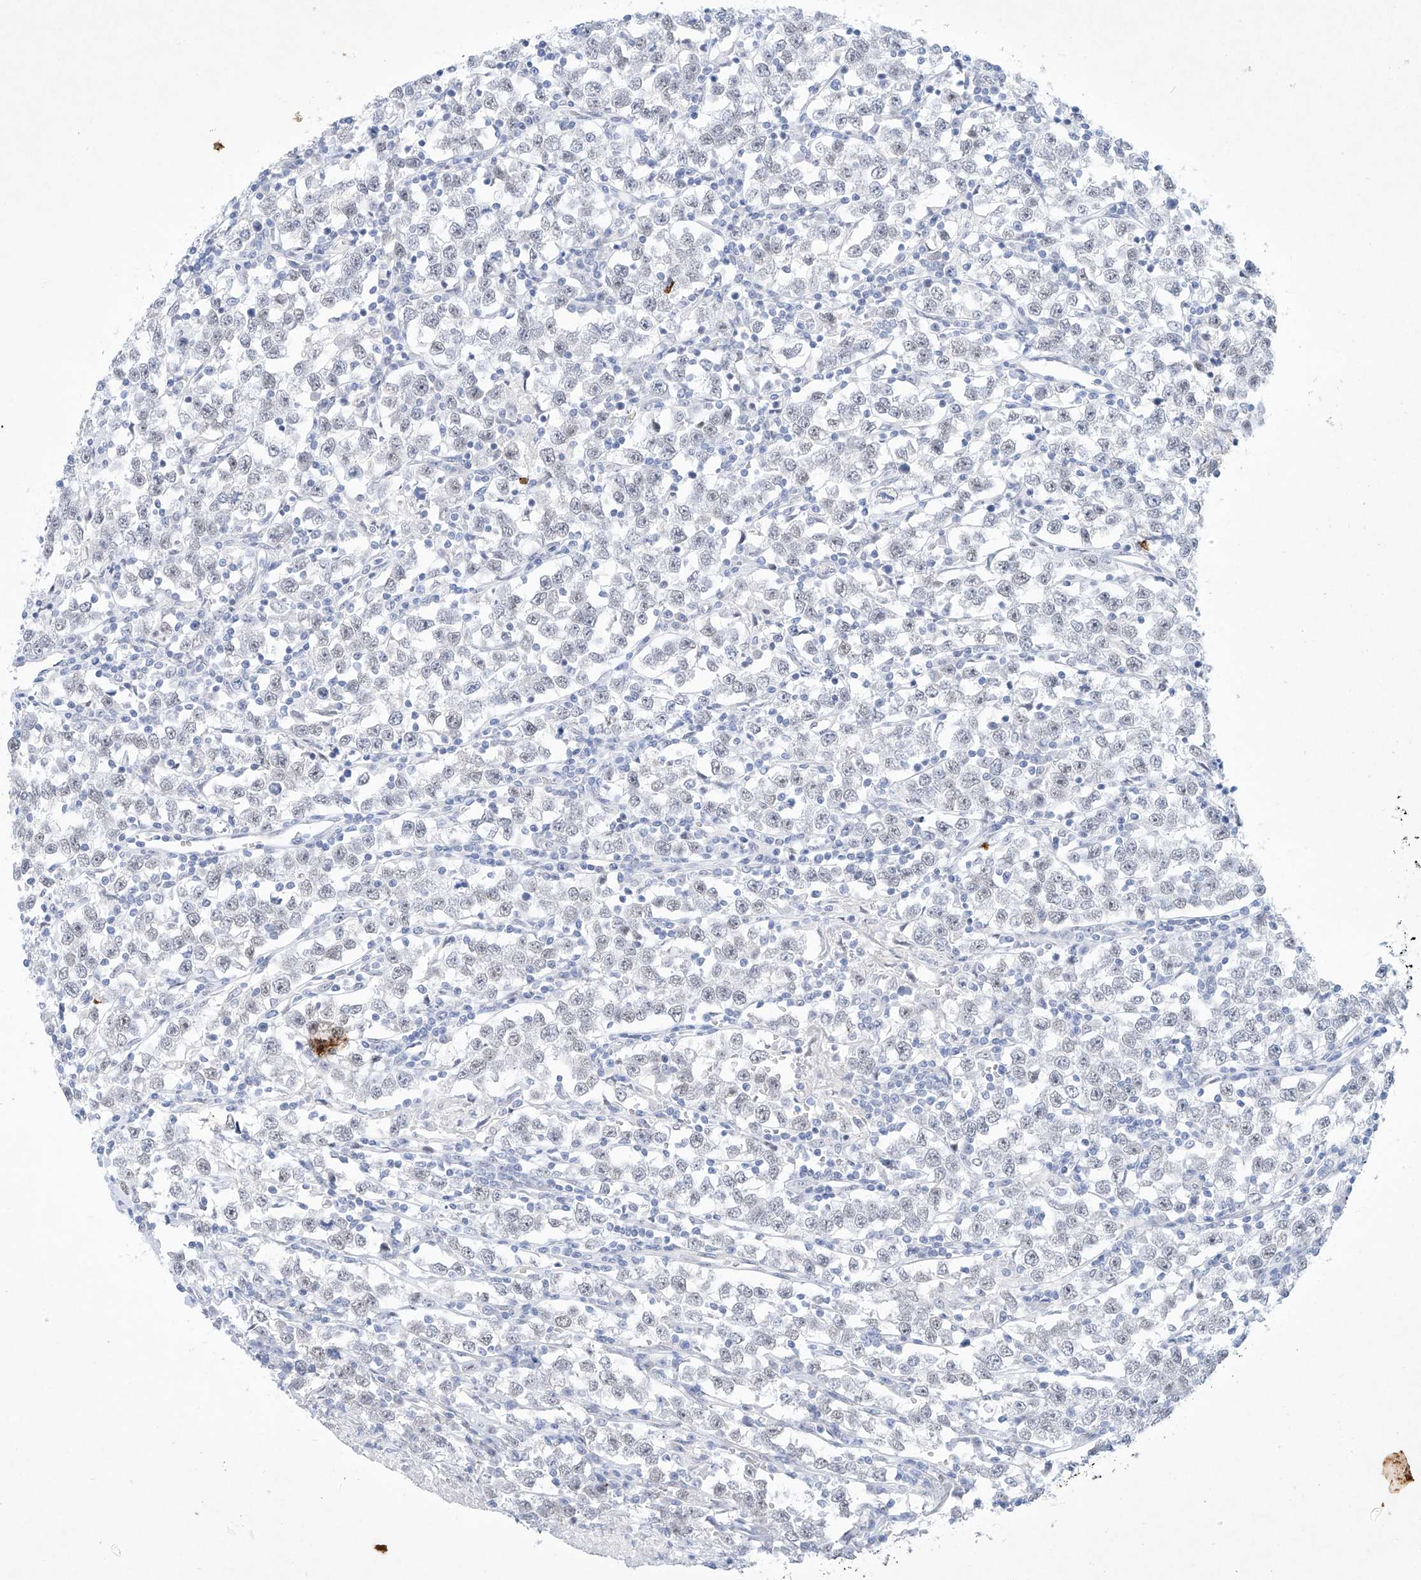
{"staining": {"intensity": "negative", "quantity": "none", "location": "none"}, "tissue": "testis cancer", "cell_type": "Tumor cells", "image_type": "cancer", "snomed": [{"axis": "morphology", "description": "Normal tissue, NOS"}, {"axis": "morphology", "description": "Seminoma, NOS"}, {"axis": "topography", "description": "Testis"}], "caption": "Immunohistochemical staining of human testis cancer displays no significant expression in tumor cells.", "gene": "REEP2", "patient": {"sex": "male", "age": 43}}